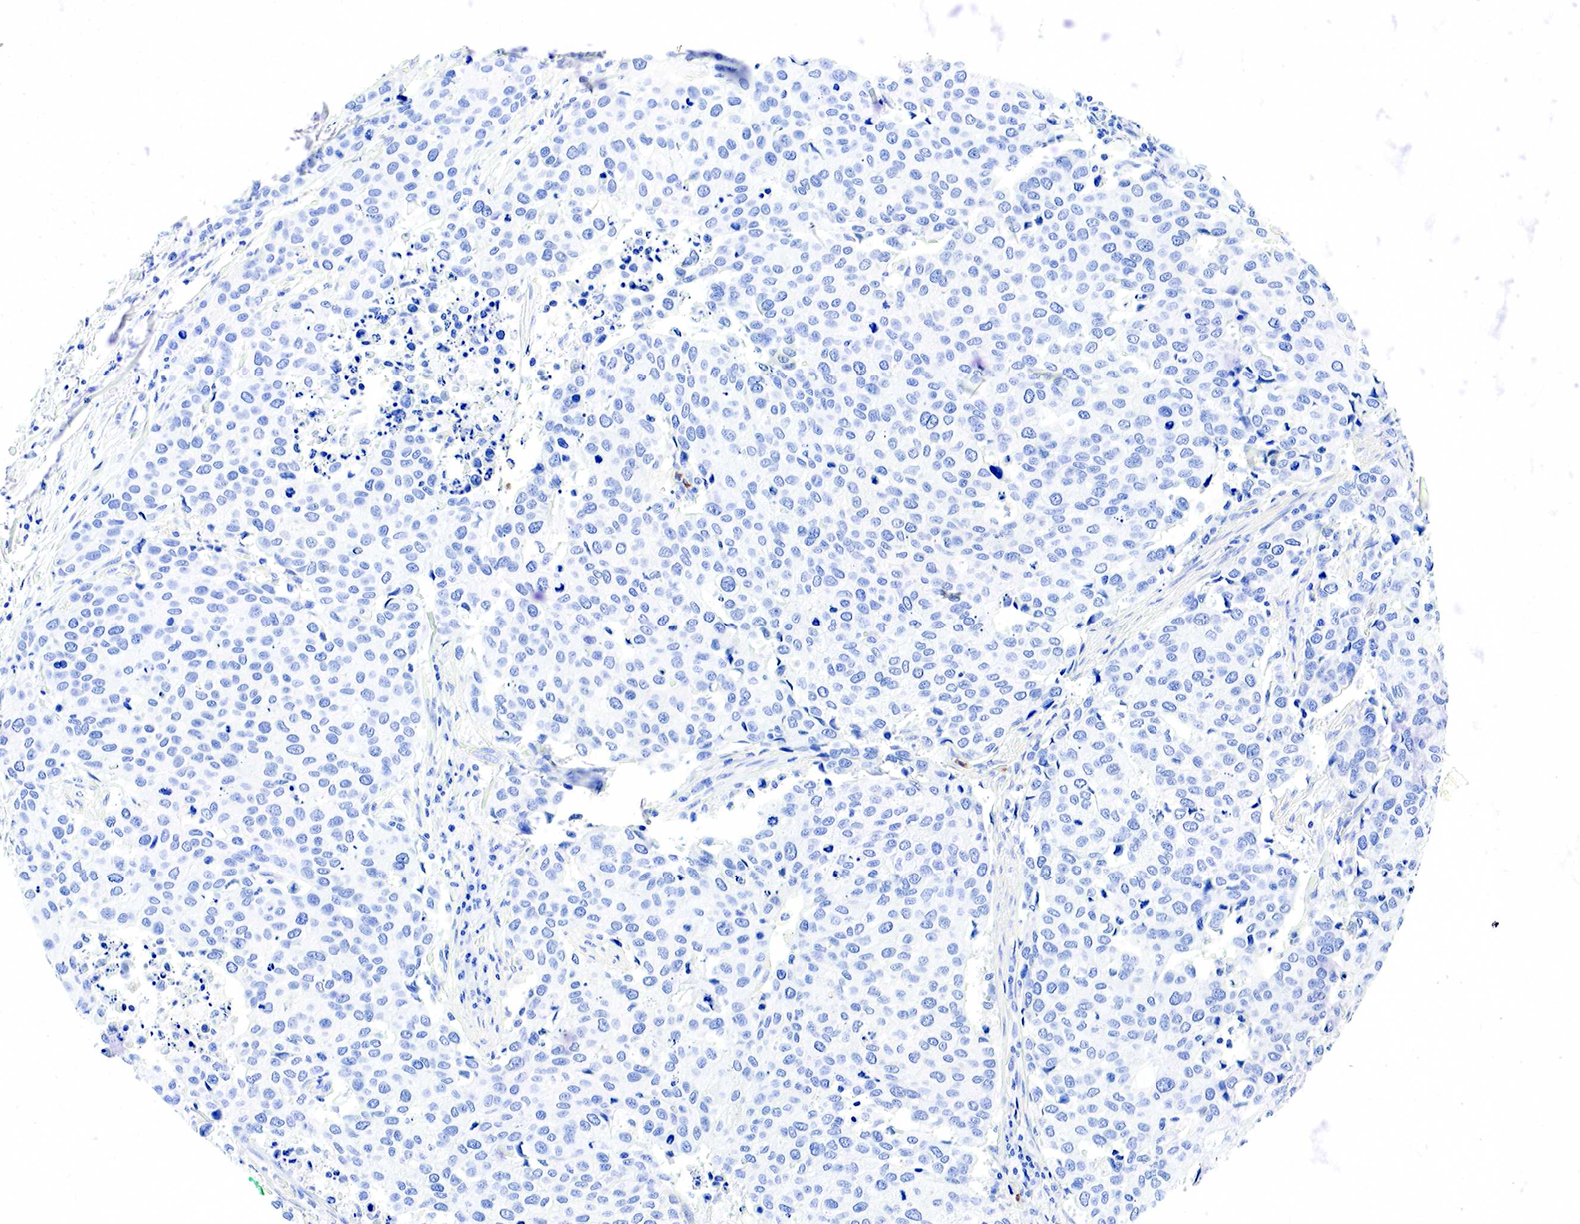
{"staining": {"intensity": "negative", "quantity": "none", "location": "none"}, "tissue": "cervical cancer", "cell_type": "Tumor cells", "image_type": "cancer", "snomed": [{"axis": "morphology", "description": "Squamous cell carcinoma, NOS"}, {"axis": "topography", "description": "Cervix"}], "caption": "High magnification brightfield microscopy of cervical cancer stained with DAB (brown) and counterstained with hematoxylin (blue): tumor cells show no significant staining. (Brightfield microscopy of DAB IHC at high magnification).", "gene": "FUT4", "patient": {"sex": "female", "age": 54}}